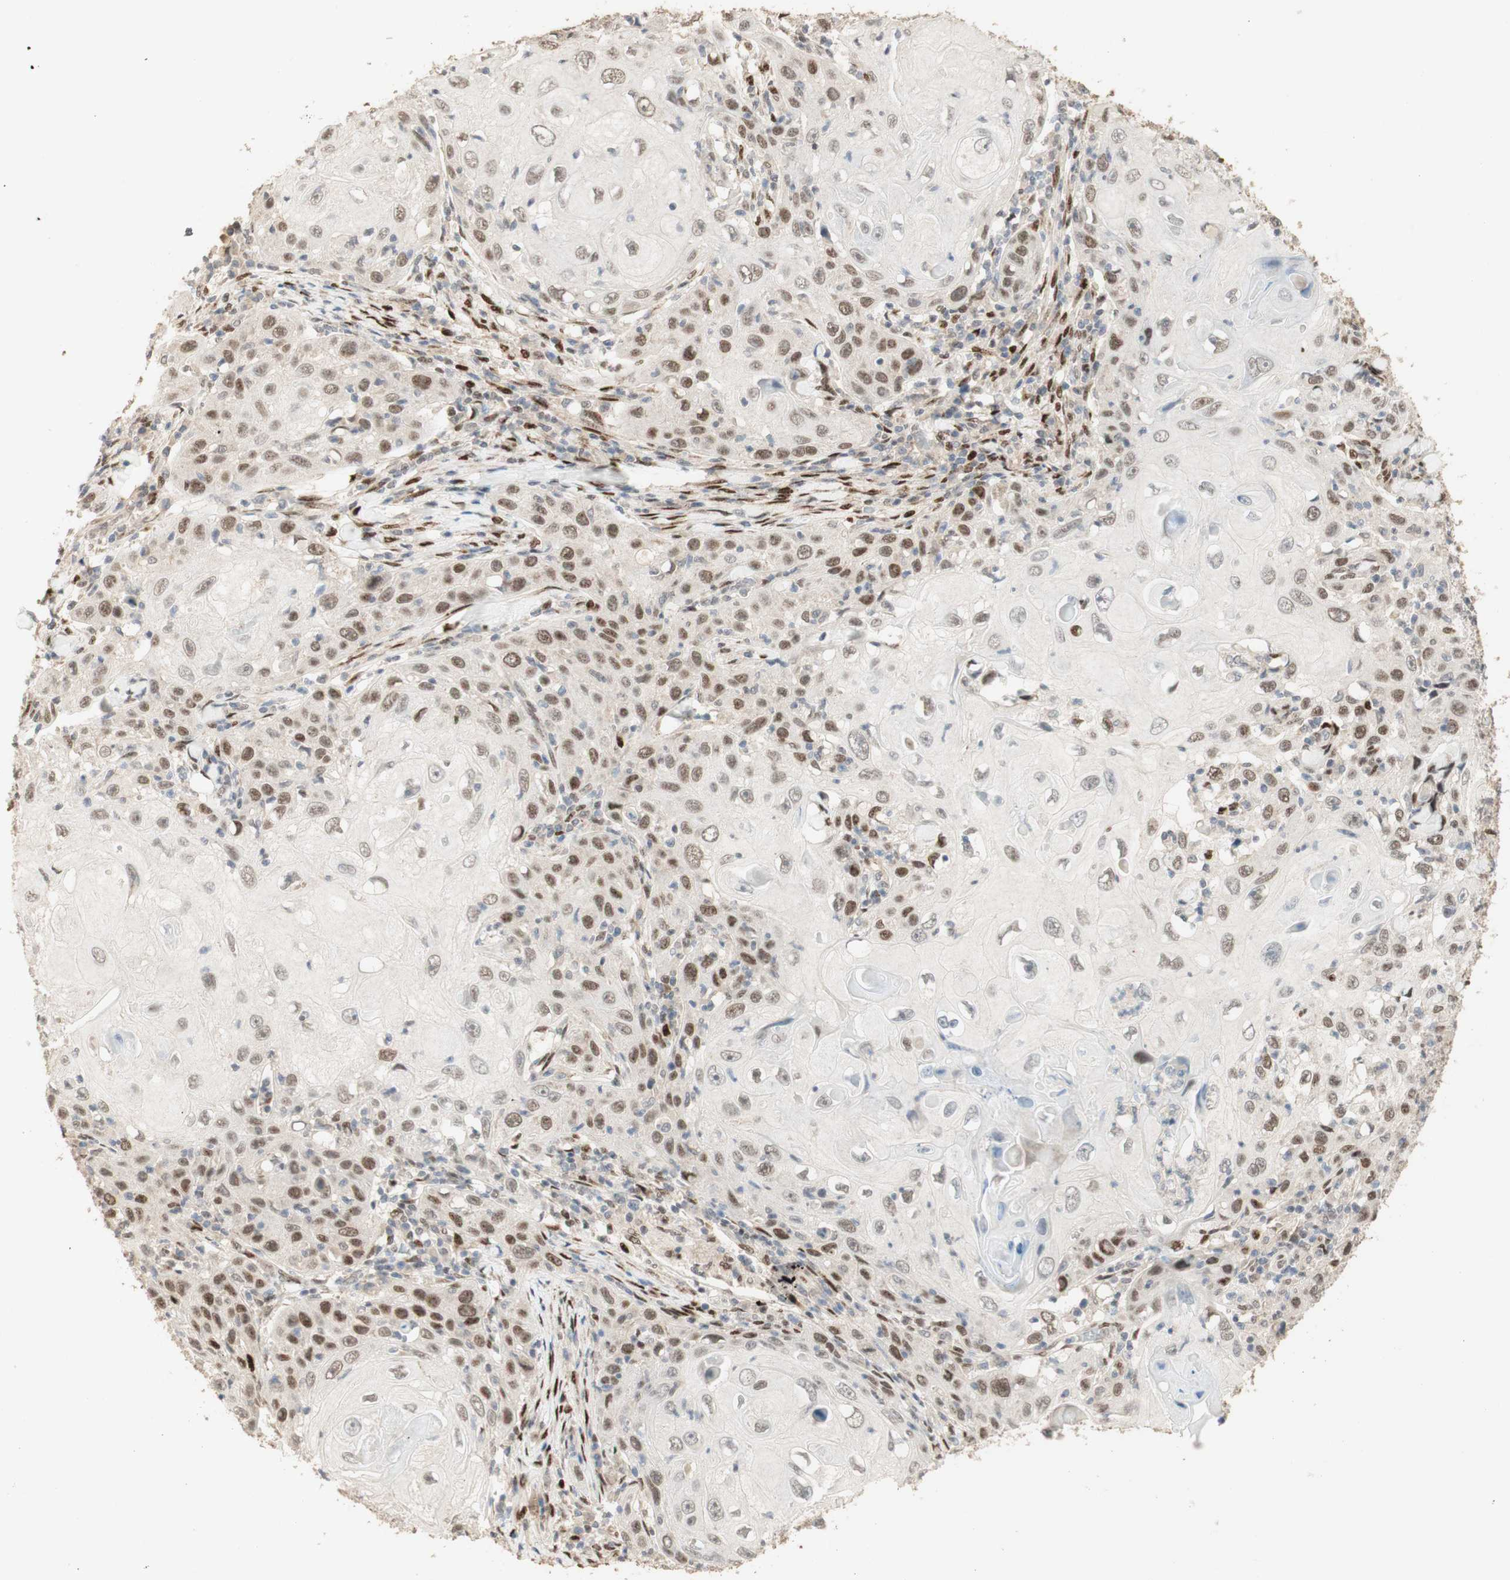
{"staining": {"intensity": "weak", "quantity": "25%-75%", "location": "nuclear"}, "tissue": "skin cancer", "cell_type": "Tumor cells", "image_type": "cancer", "snomed": [{"axis": "morphology", "description": "Squamous cell carcinoma, NOS"}, {"axis": "topography", "description": "Skin"}], "caption": "Protein analysis of squamous cell carcinoma (skin) tissue exhibits weak nuclear positivity in about 25%-75% of tumor cells. The staining is performed using DAB (3,3'-diaminobenzidine) brown chromogen to label protein expression. The nuclei are counter-stained blue using hematoxylin.", "gene": "FOXP1", "patient": {"sex": "female", "age": 88}}